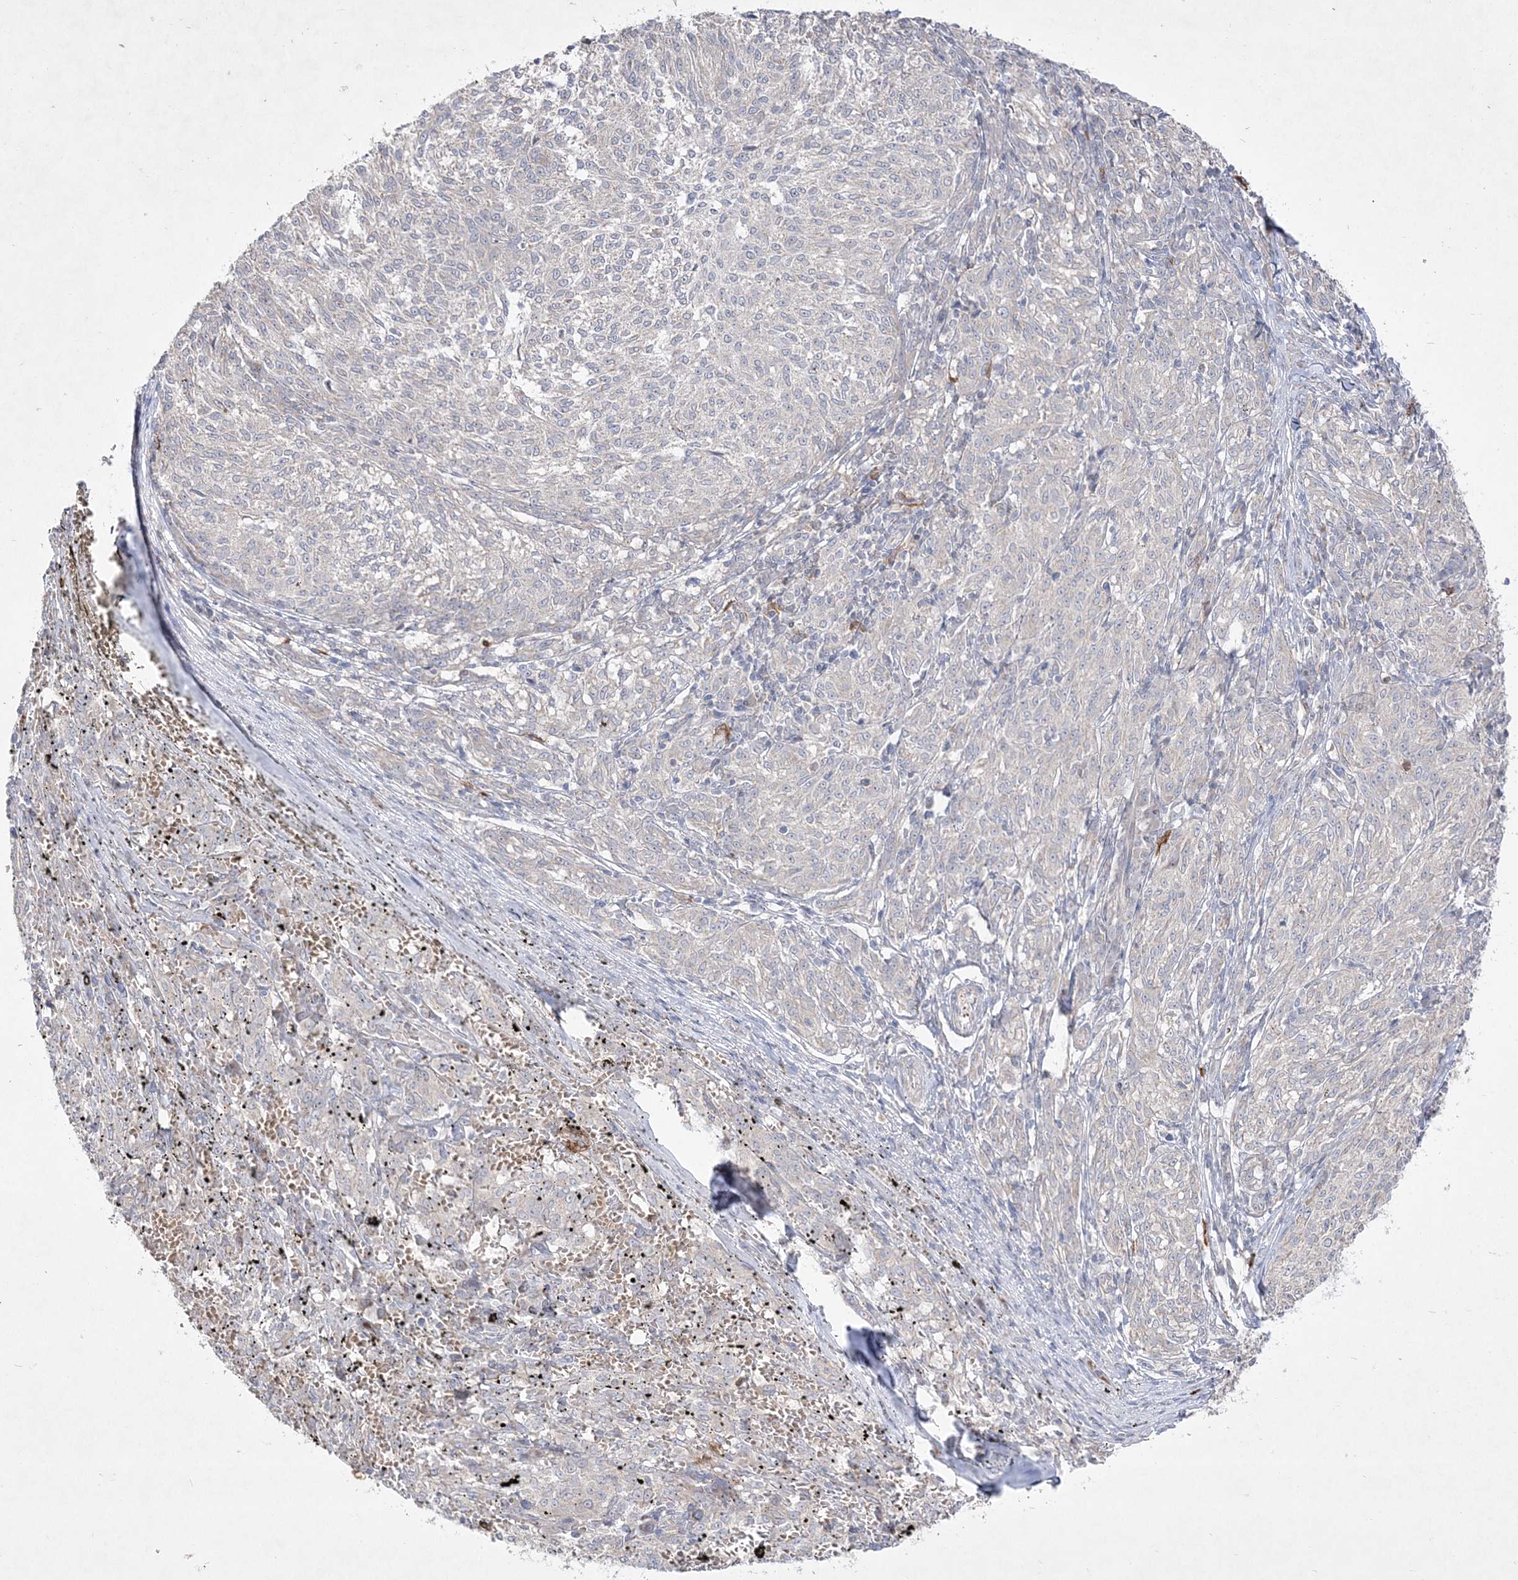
{"staining": {"intensity": "negative", "quantity": "none", "location": "none"}, "tissue": "melanoma", "cell_type": "Tumor cells", "image_type": "cancer", "snomed": [{"axis": "morphology", "description": "Malignant melanoma, NOS"}, {"axis": "topography", "description": "Skin"}], "caption": "DAB (3,3'-diaminobenzidine) immunohistochemical staining of human malignant melanoma shows no significant expression in tumor cells.", "gene": "CLNK", "patient": {"sex": "female", "age": 72}}